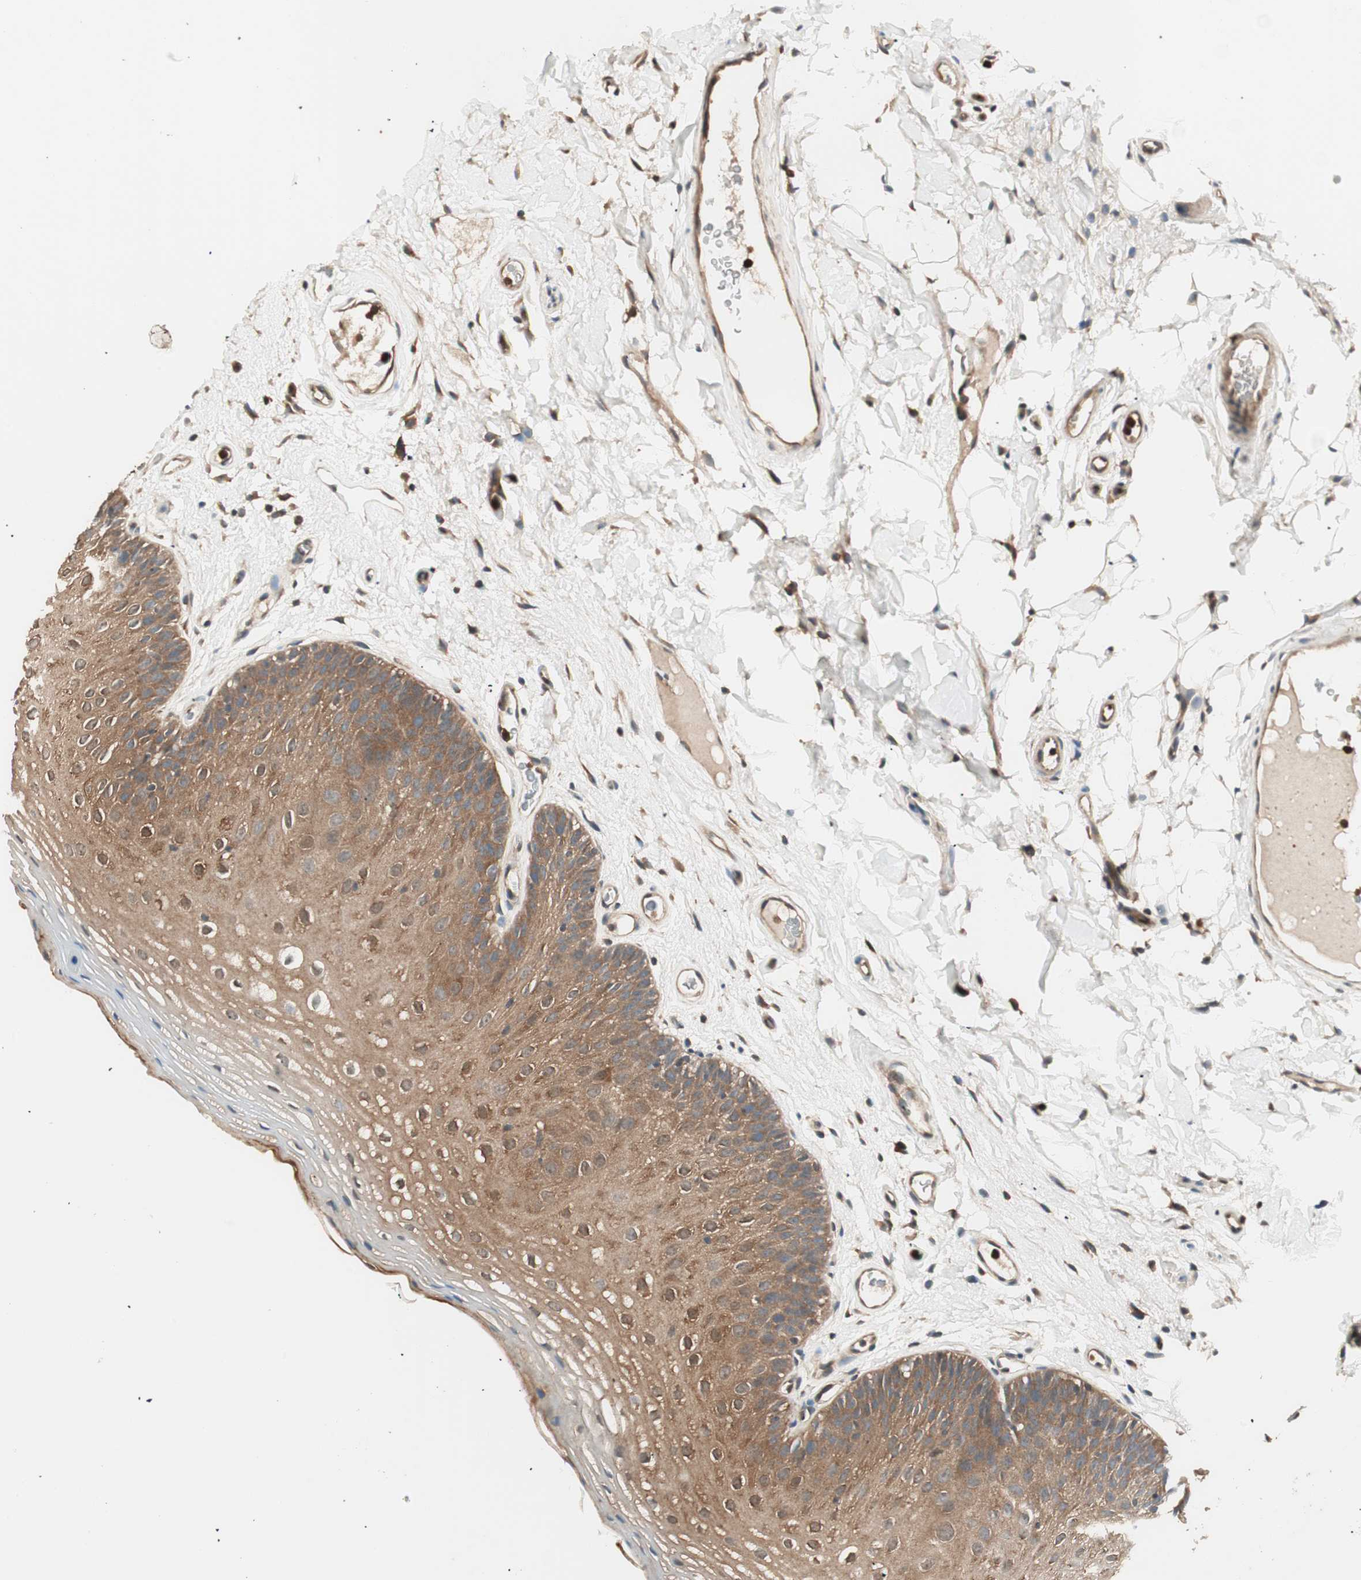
{"staining": {"intensity": "moderate", "quantity": ">75%", "location": "cytoplasmic/membranous"}, "tissue": "oral mucosa", "cell_type": "Squamous epithelial cells", "image_type": "normal", "snomed": [{"axis": "morphology", "description": "Normal tissue, NOS"}, {"axis": "morphology", "description": "Squamous cell carcinoma, NOS"}, {"axis": "topography", "description": "Skeletal muscle"}, {"axis": "topography", "description": "Oral tissue"}], "caption": "Squamous epithelial cells reveal moderate cytoplasmic/membranous staining in about >75% of cells in normal oral mucosa. (DAB = brown stain, brightfield microscopy at high magnification).", "gene": "TSG101", "patient": {"sex": "male", "age": 71}}